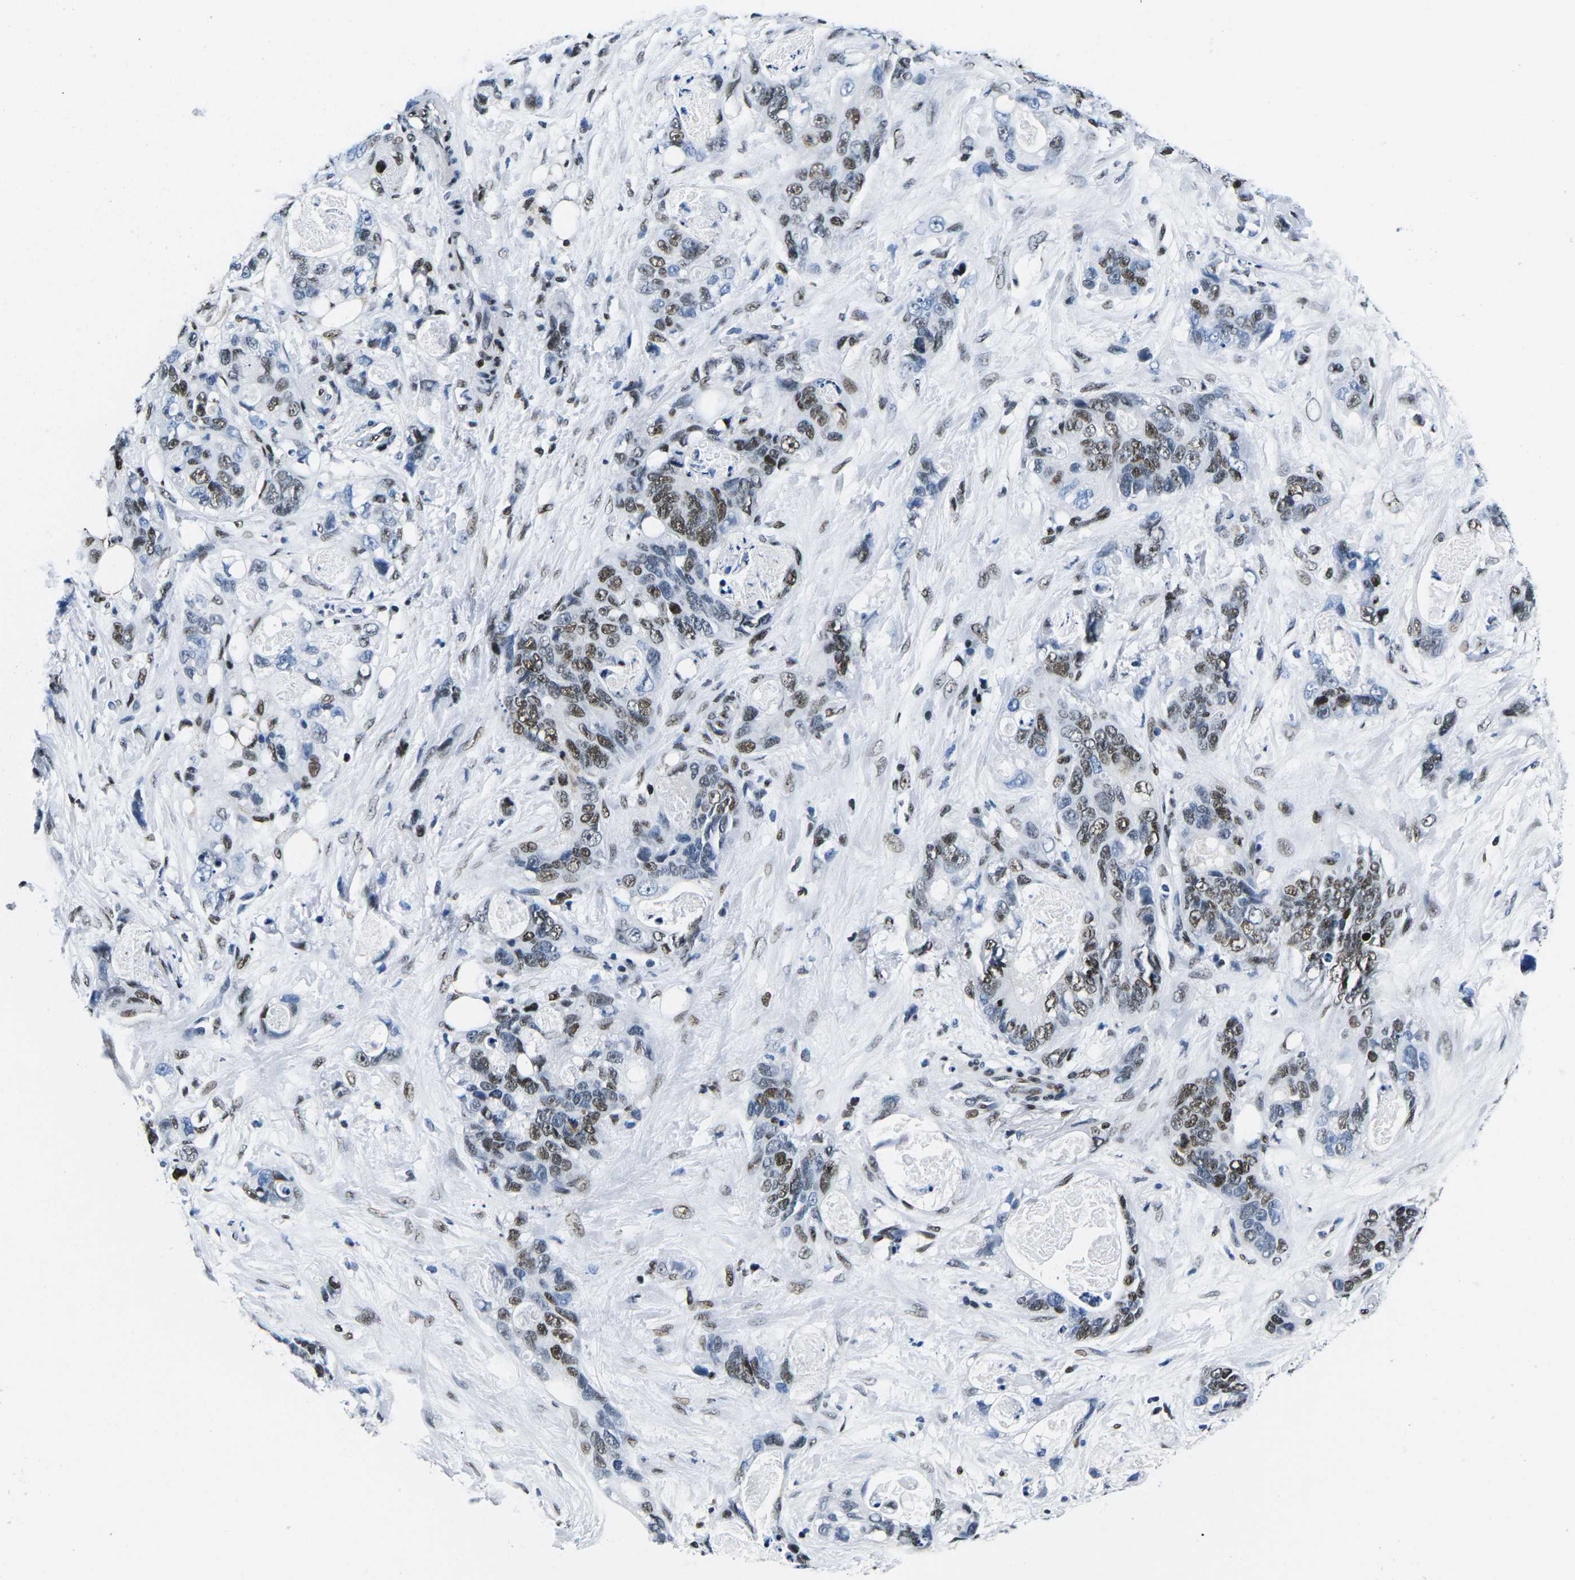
{"staining": {"intensity": "moderate", "quantity": ">75%", "location": "nuclear"}, "tissue": "stomach cancer", "cell_type": "Tumor cells", "image_type": "cancer", "snomed": [{"axis": "morphology", "description": "Adenocarcinoma, NOS"}, {"axis": "topography", "description": "Stomach"}], "caption": "Immunohistochemical staining of stomach adenocarcinoma shows moderate nuclear protein expression in about >75% of tumor cells. The staining was performed using DAB (3,3'-diaminobenzidine) to visualize the protein expression in brown, while the nuclei were stained in blue with hematoxylin (Magnification: 20x).", "gene": "ATF1", "patient": {"sex": "female", "age": 89}}